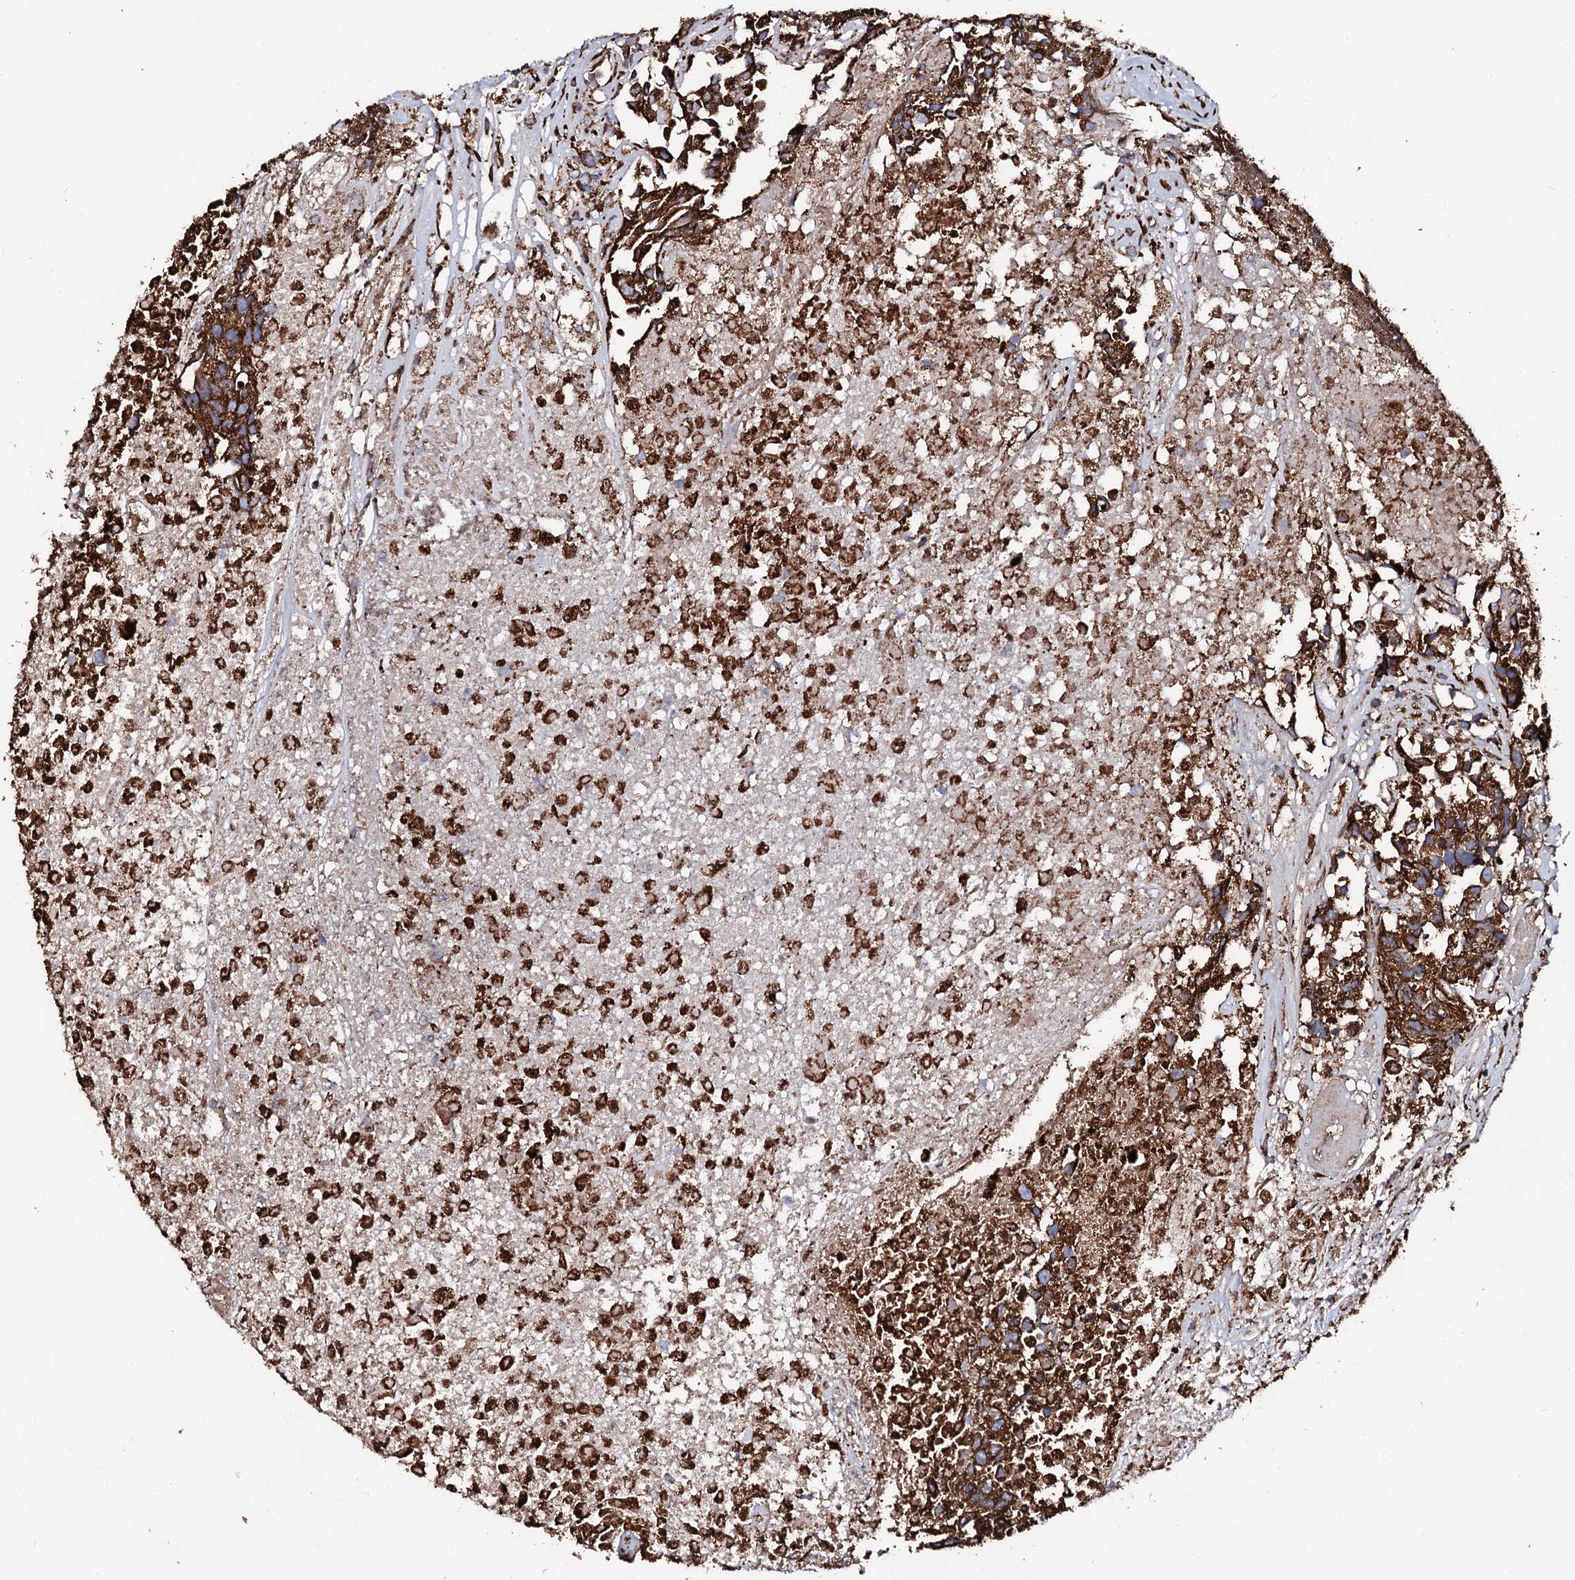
{"staining": {"intensity": "strong", "quantity": ">75%", "location": "cytoplasmic/membranous"}, "tissue": "urothelial cancer", "cell_type": "Tumor cells", "image_type": "cancer", "snomed": [{"axis": "morphology", "description": "Urothelial carcinoma, High grade"}, {"axis": "topography", "description": "Urinary bladder"}], "caption": "Tumor cells display high levels of strong cytoplasmic/membranous expression in about >75% of cells in urothelial cancer. (DAB IHC with brightfield microscopy, high magnification).", "gene": "CKAP5", "patient": {"sex": "female", "age": 75}}